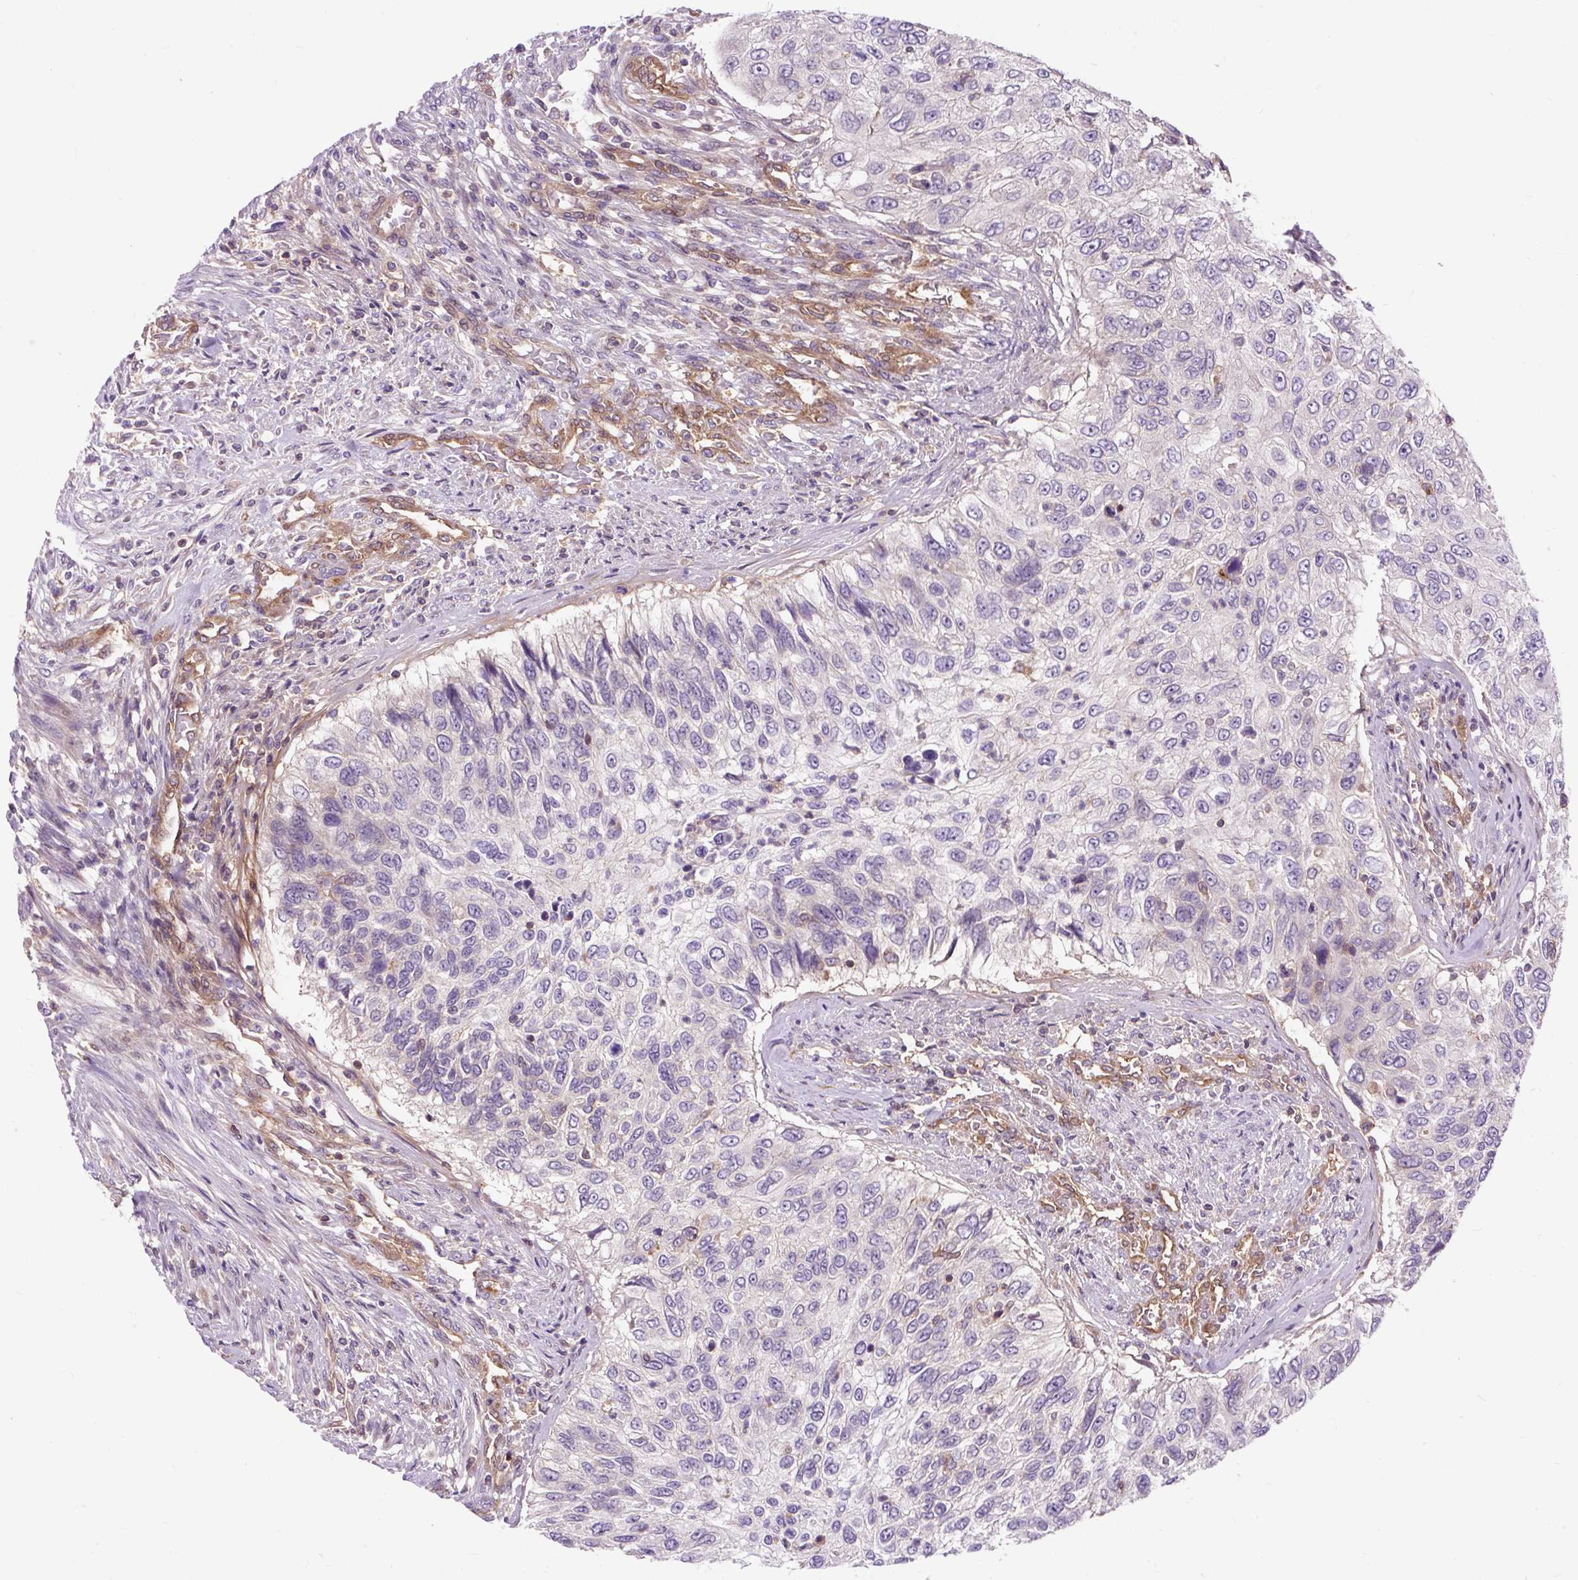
{"staining": {"intensity": "negative", "quantity": "none", "location": "none"}, "tissue": "urothelial cancer", "cell_type": "Tumor cells", "image_type": "cancer", "snomed": [{"axis": "morphology", "description": "Urothelial carcinoma, High grade"}, {"axis": "topography", "description": "Urinary bladder"}], "caption": "Protein analysis of high-grade urothelial carcinoma exhibits no significant positivity in tumor cells.", "gene": "PCDHGB3", "patient": {"sex": "female", "age": 60}}